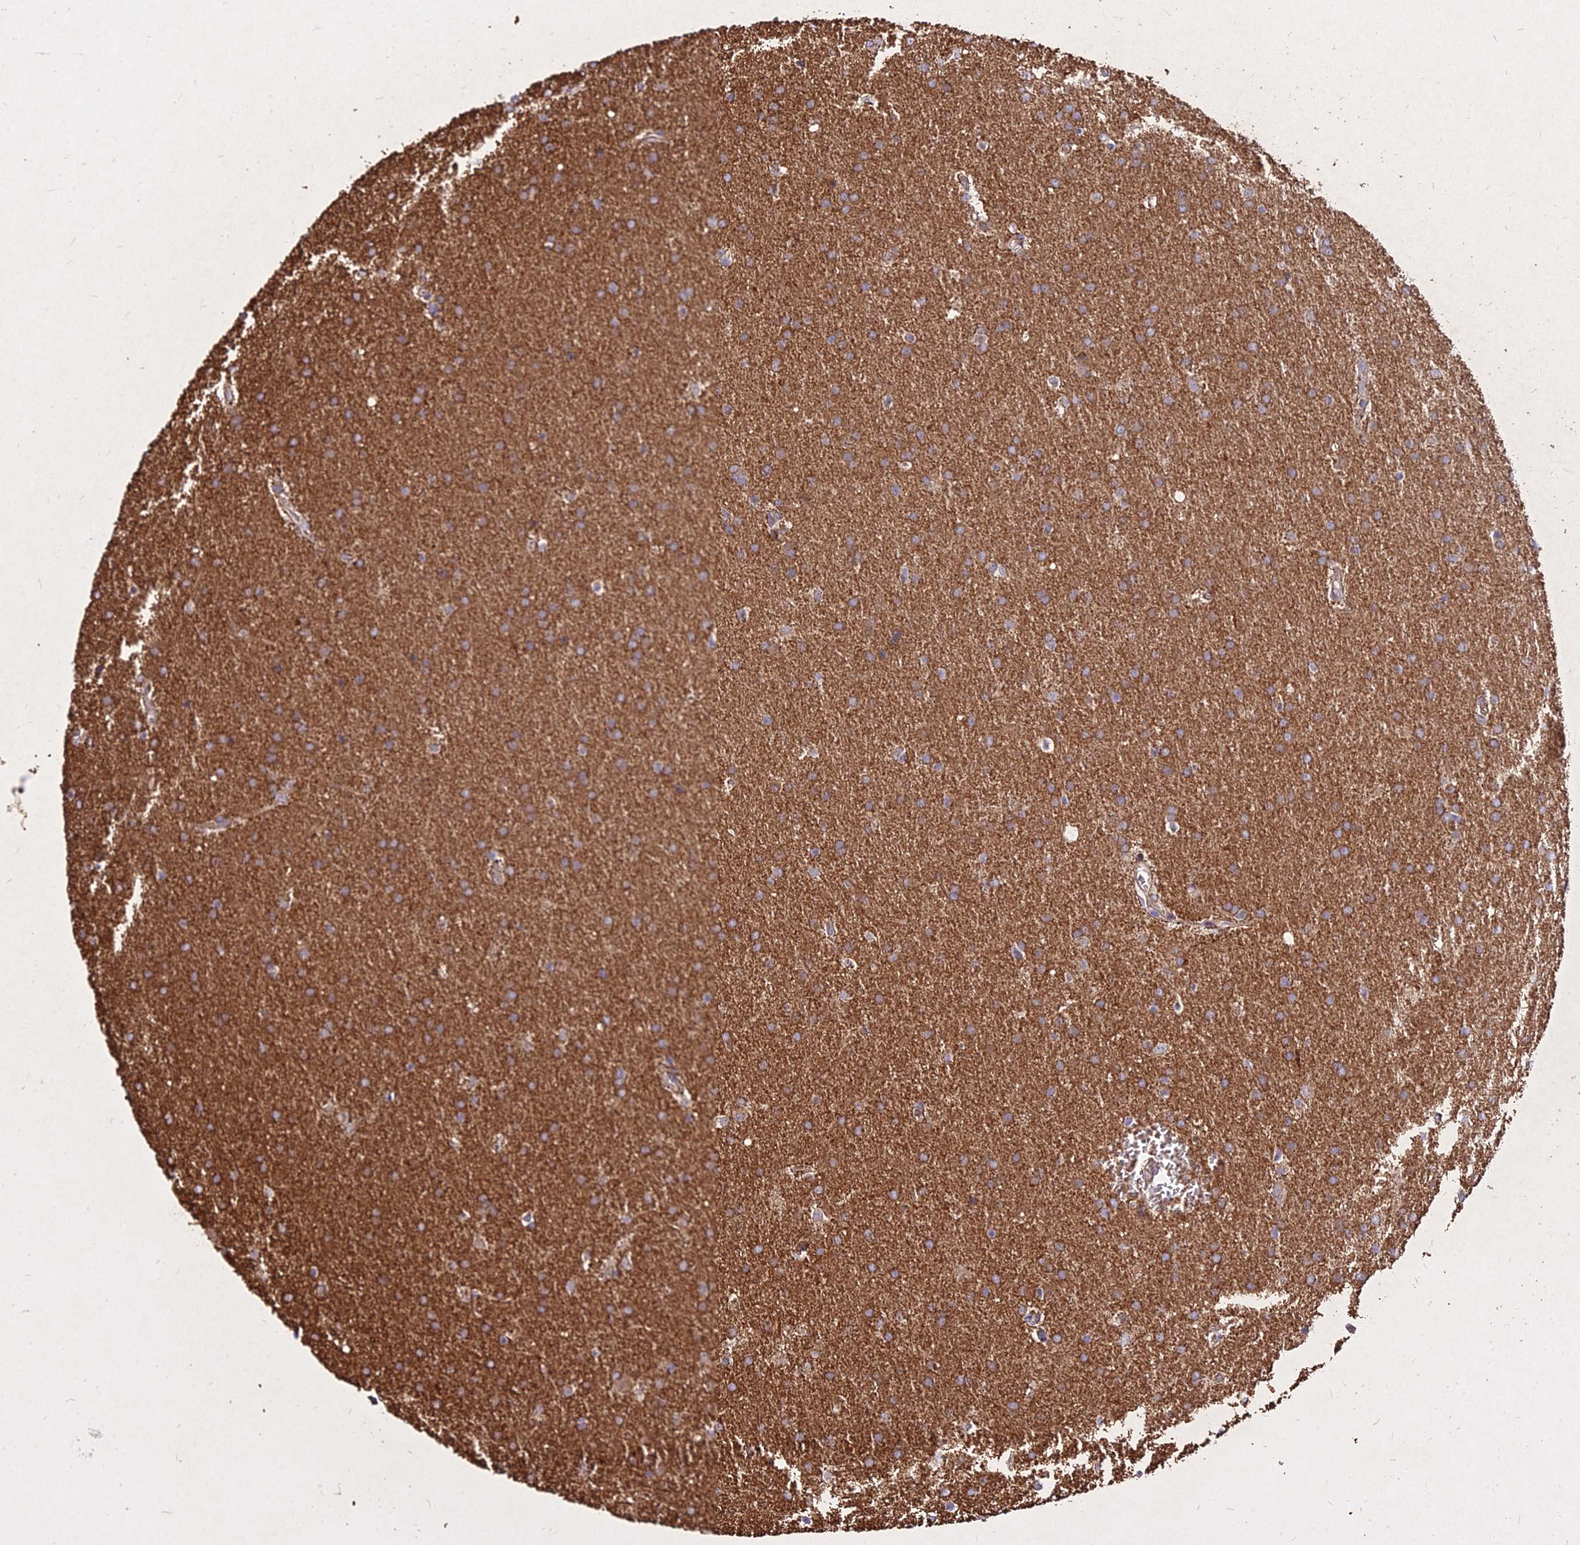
{"staining": {"intensity": "moderate", "quantity": ">75%", "location": "cytoplasmic/membranous"}, "tissue": "glioma", "cell_type": "Tumor cells", "image_type": "cancer", "snomed": [{"axis": "morphology", "description": "Glioma, malignant, Low grade"}, {"axis": "topography", "description": "Brain"}], "caption": "DAB immunohistochemical staining of low-grade glioma (malignant) displays moderate cytoplasmic/membranous protein positivity in about >75% of tumor cells.", "gene": "SKA1", "patient": {"sex": "female", "age": 32}}